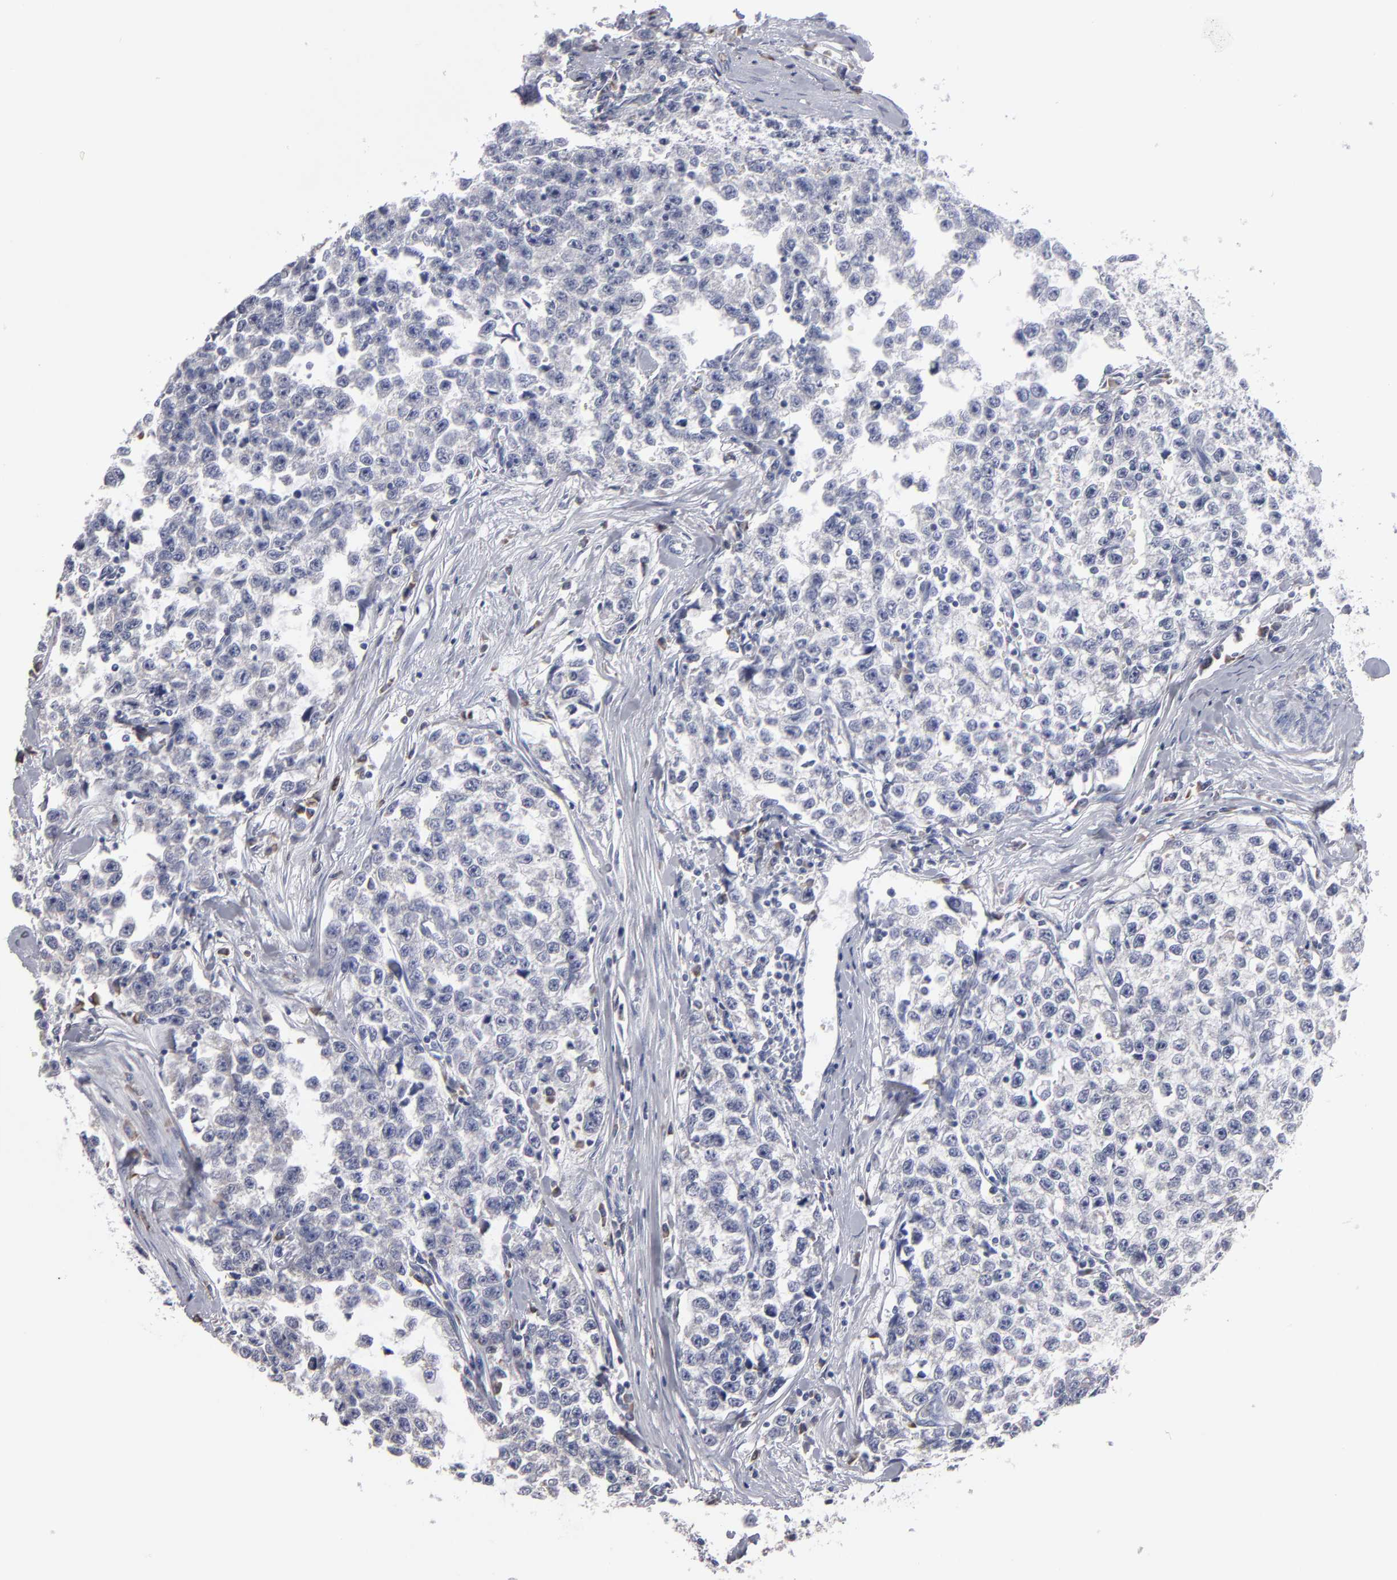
{"staining": {"intensity": "negative", "quantity": "none", "location": "none"}, "tissue": "testis cancer", "cell_type": "Tumor cells", "image_type": "cancer", "snomed": [{"axis": "morphology", "description": "Seminoma, NOS"}, {"axis": "morphology", "description": "Carcinoma, Embryonal, NOS"}, {"axis": "topography", "description": "Testis"}], "caption": "Immunohistochemistry image of testis cancer (embryonal carcinoma) stained for a protein (brown), which shows no positivity in tumor cells.", "gene": "CCDC80", "patient": {"sex": "male", "age": 30}}